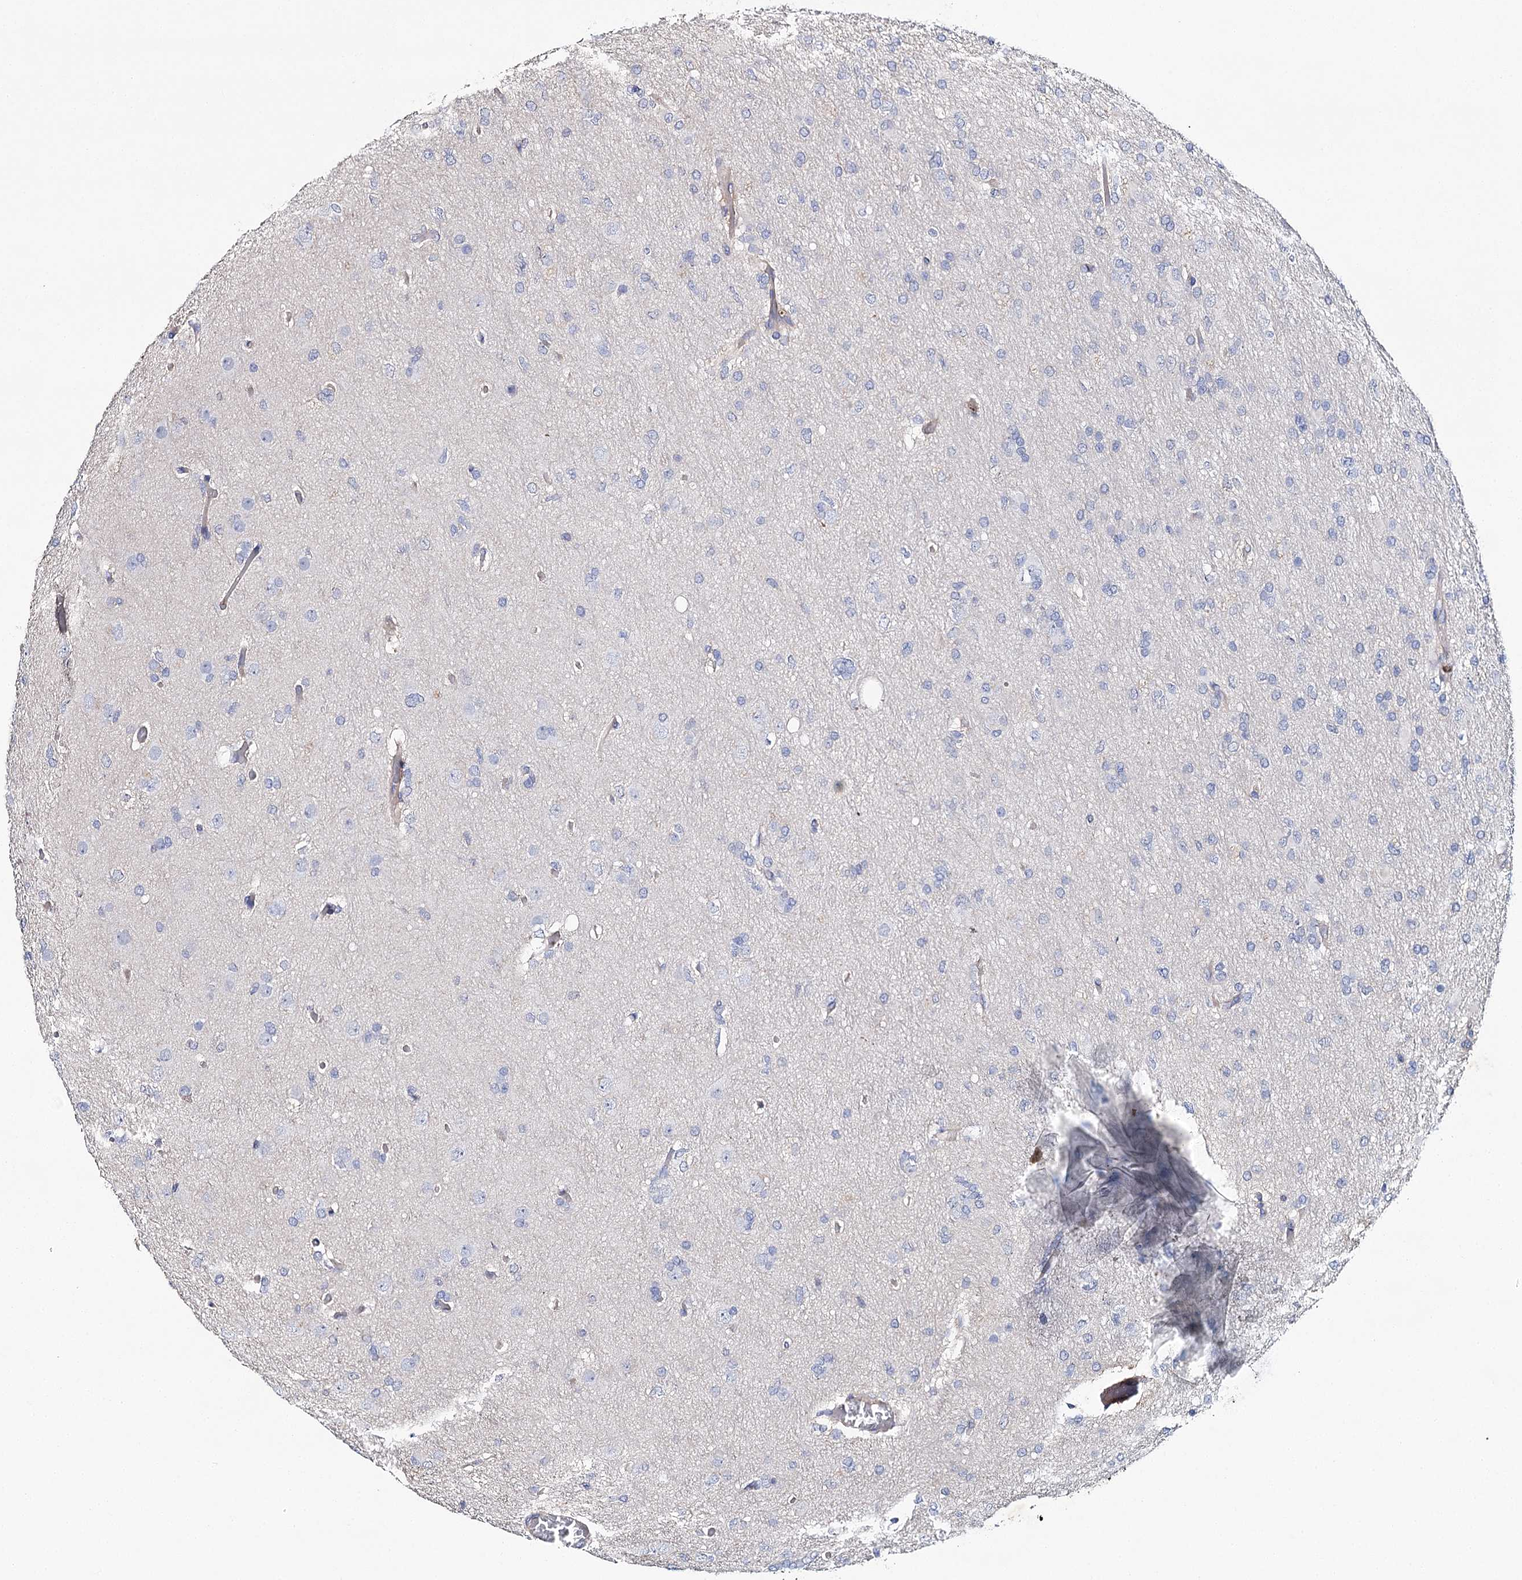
{"staining": {"intensity": "negative", "quantity": "none", "location": "none"}, "tissue": "glioma", "cell_type": "Tumor cells", "image_type": "cancer", "snomed": [{"axis": "morphology", "description": "Glioma, malignant, High grade"}, {"axis": "topography", "description": "Cerebral cortex"}], "caption": "Immunohistochemistry of glioma reveals no expression in tumor cells.", "gene": "EPYC", "patient": {"sex": "female", "age": 36}}